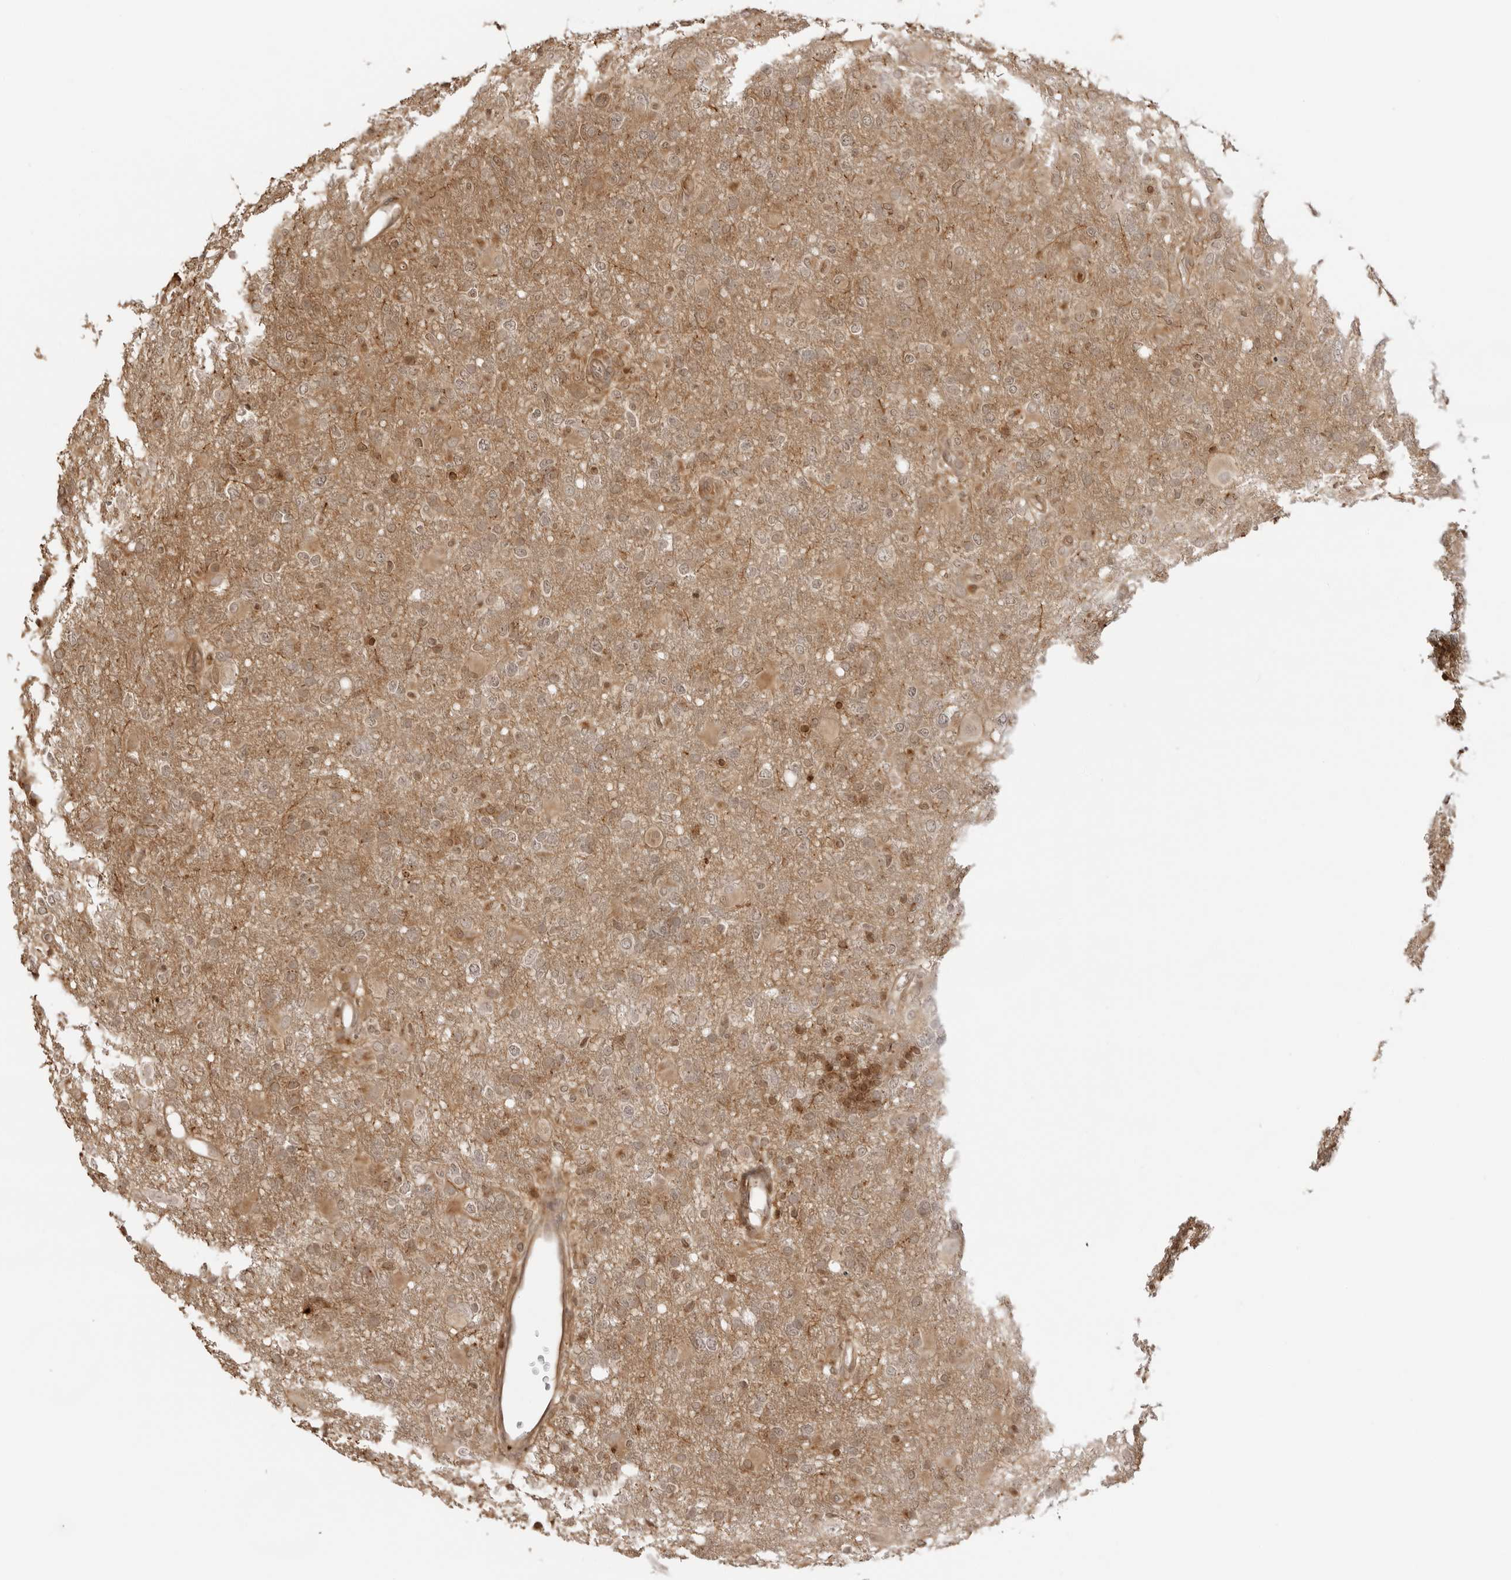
{"staining": {"intensity": "moderate", "quantity": ">75%", "location": "cytoplasmic/membranous,nuclear"}, "tissue": "glioma", "cell_type": "Tumor cells", "image_type": "cancer", "snomed": [{"axis": "morphology", "description": "Glioma, malignant, High grade"}, {"axis": "topography", "description": "Brain"}], "caption": "This photomicrograph reveals glioma stained with IHC to label a protein in brown. The cytoplasmic/membranous and nuclear of tumor cells show moderate positivity for the protein. Nuclei are counter-stained blue.", "gene": "IKBKE", "patient": {"sex": "female", "age": 57}}